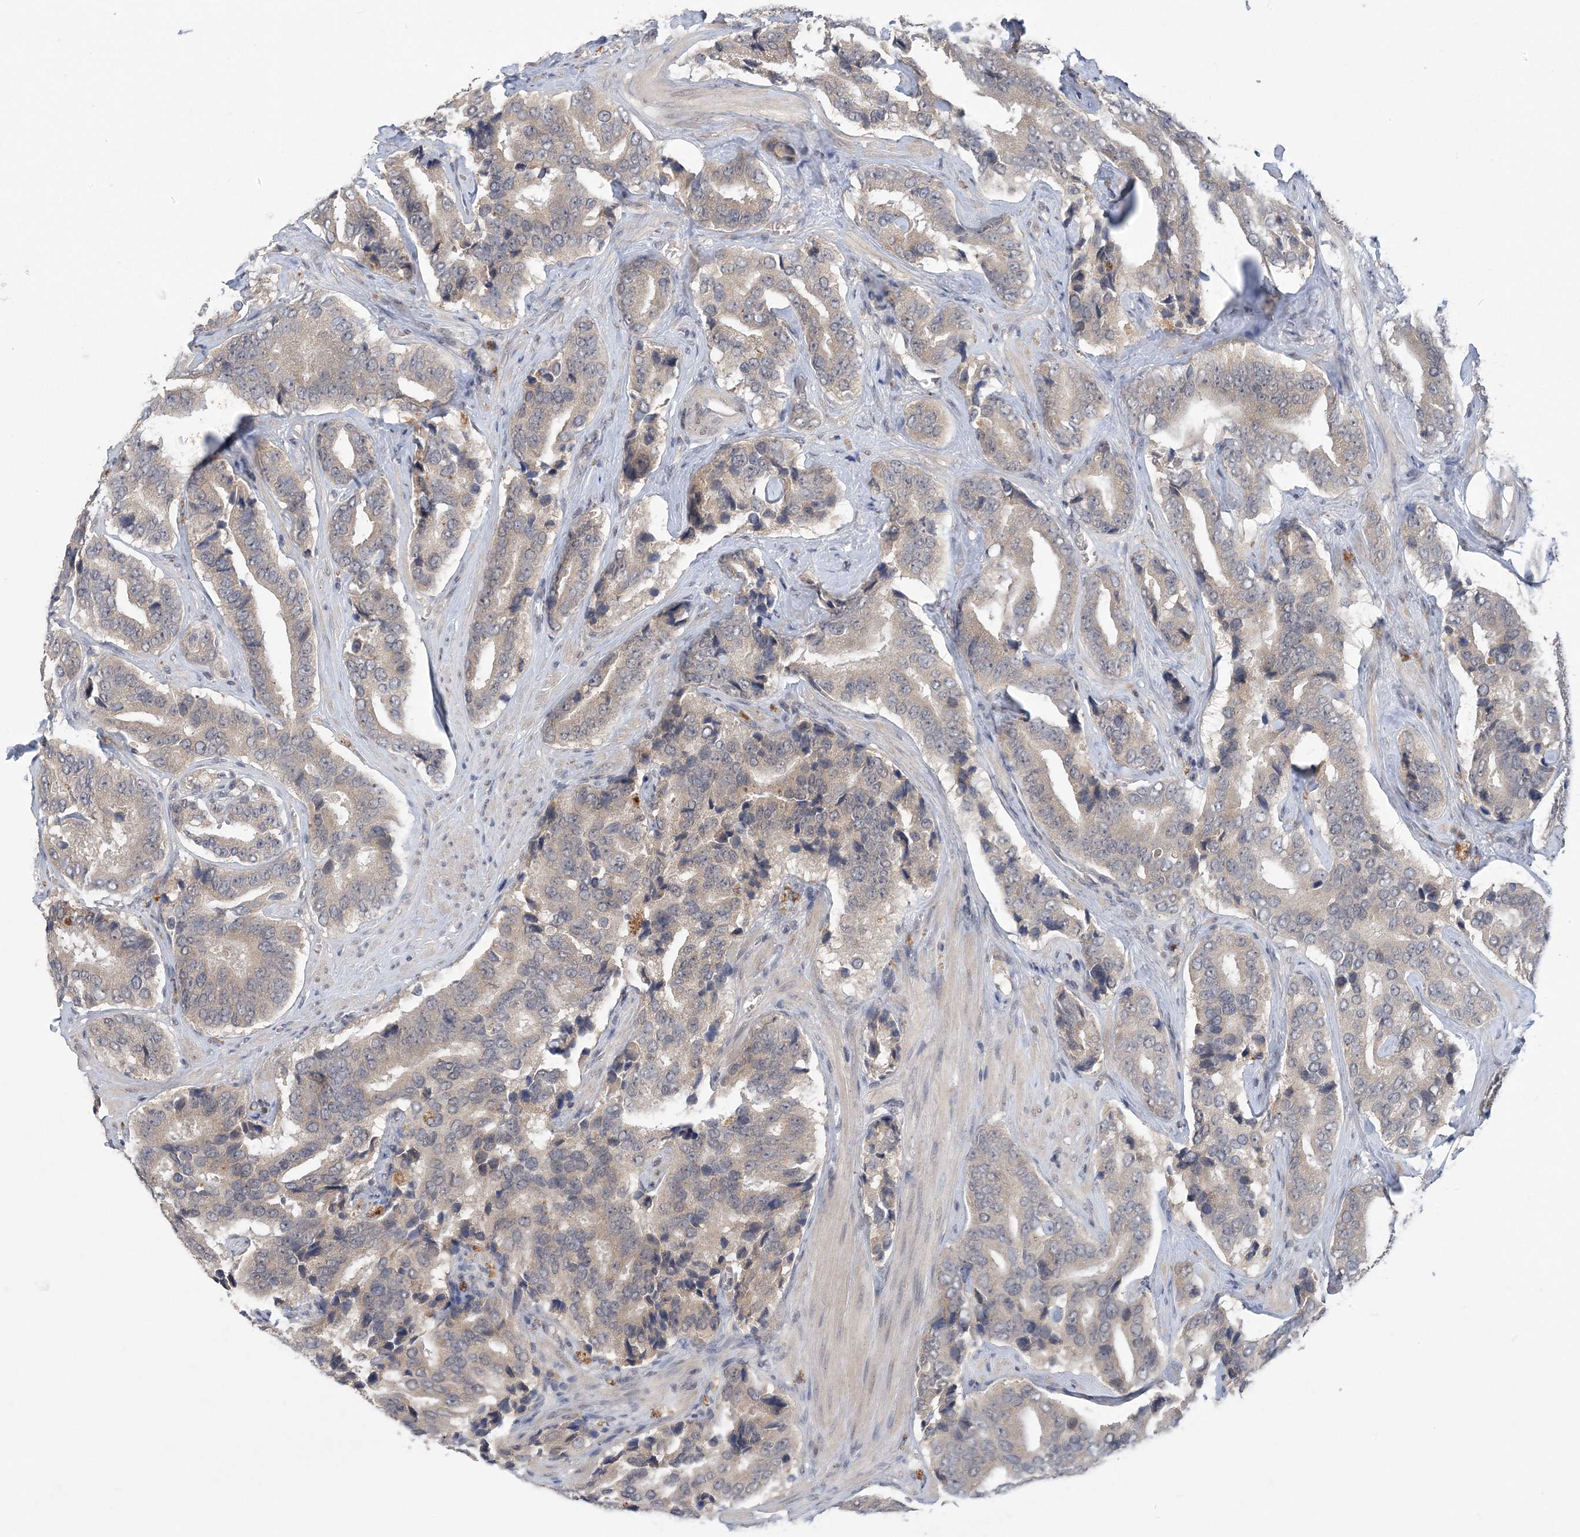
{"staining": {"intensity": "negative", "quantity": "none", "location": "none"}, "tissue": "prostate cancer", "cell_type": "Tumor cells", "image_type": "cancer", "snomed": [{"axis": "morphology", "description": "Adenocarcinoma, High grade"}, {"axis": "topography", "description": "Prostate"}], "caption": "This is a histopathology image of immunohistochemistry staining of prostate cancer, which shows no positivity in tumor cells. (Brightfield microscopy of DAB (3,3'-diaminobenzidine) immunohistochemistry (IHC) at high magnification).", "gene": "ZBTB7A", "patient": {"sex": "male", "age": 60}}